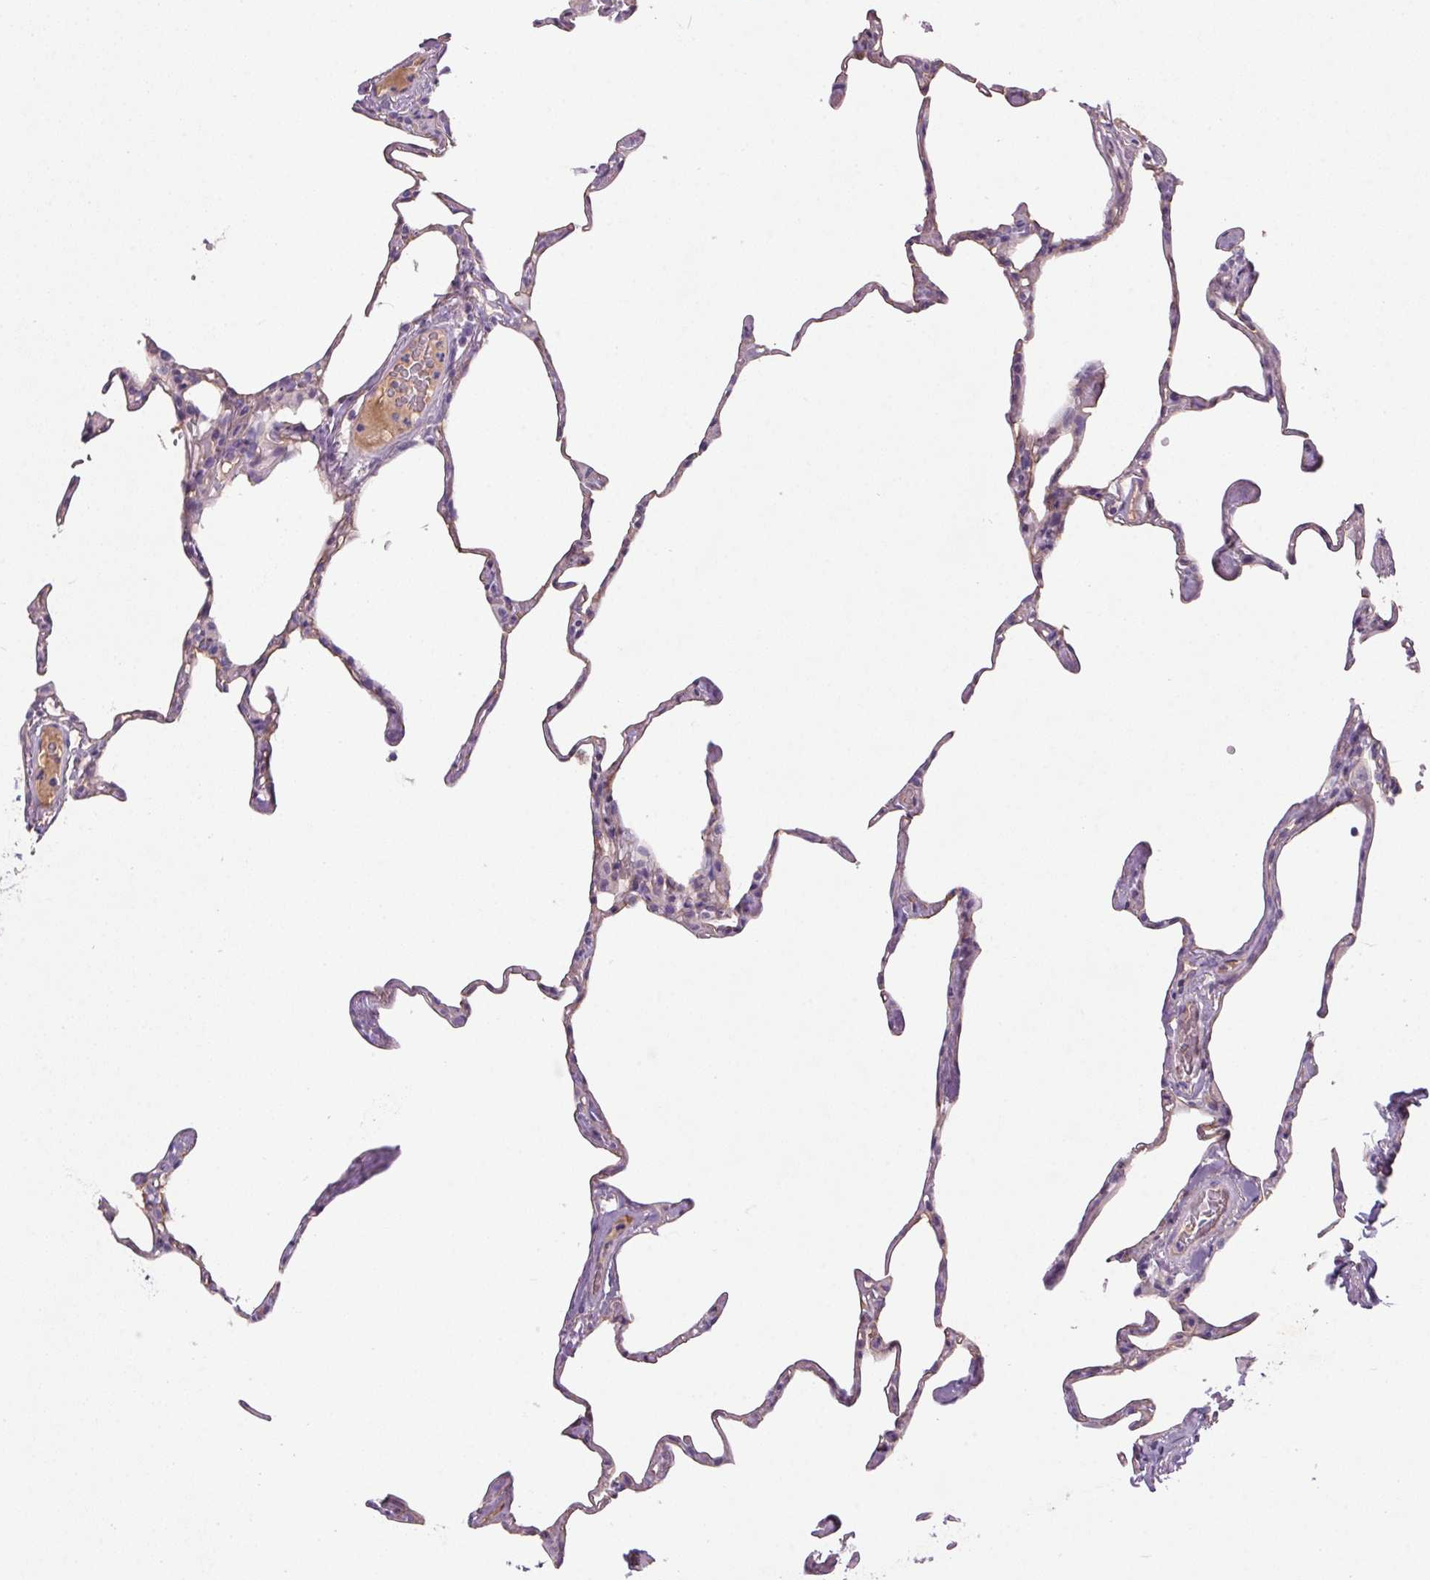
{"staining": {"intensity": "weak", "quantity": "<25%", "location": "cytoplasmic/membranous"}, "tissue": "lung", "cell_type": "Alveolar cells", "image_type": "normal", "snomed": [{"axis": "morphology", "description": "Normal tissue, NOS"}, {"axis": "topography", "description": "Lung"}], "caption": "DAB immunohistochemical staining of benign lung shows no significant expression in alveolar cells.", "gene": "APOC4", "patient": {"sex": "male", "age": 65}}